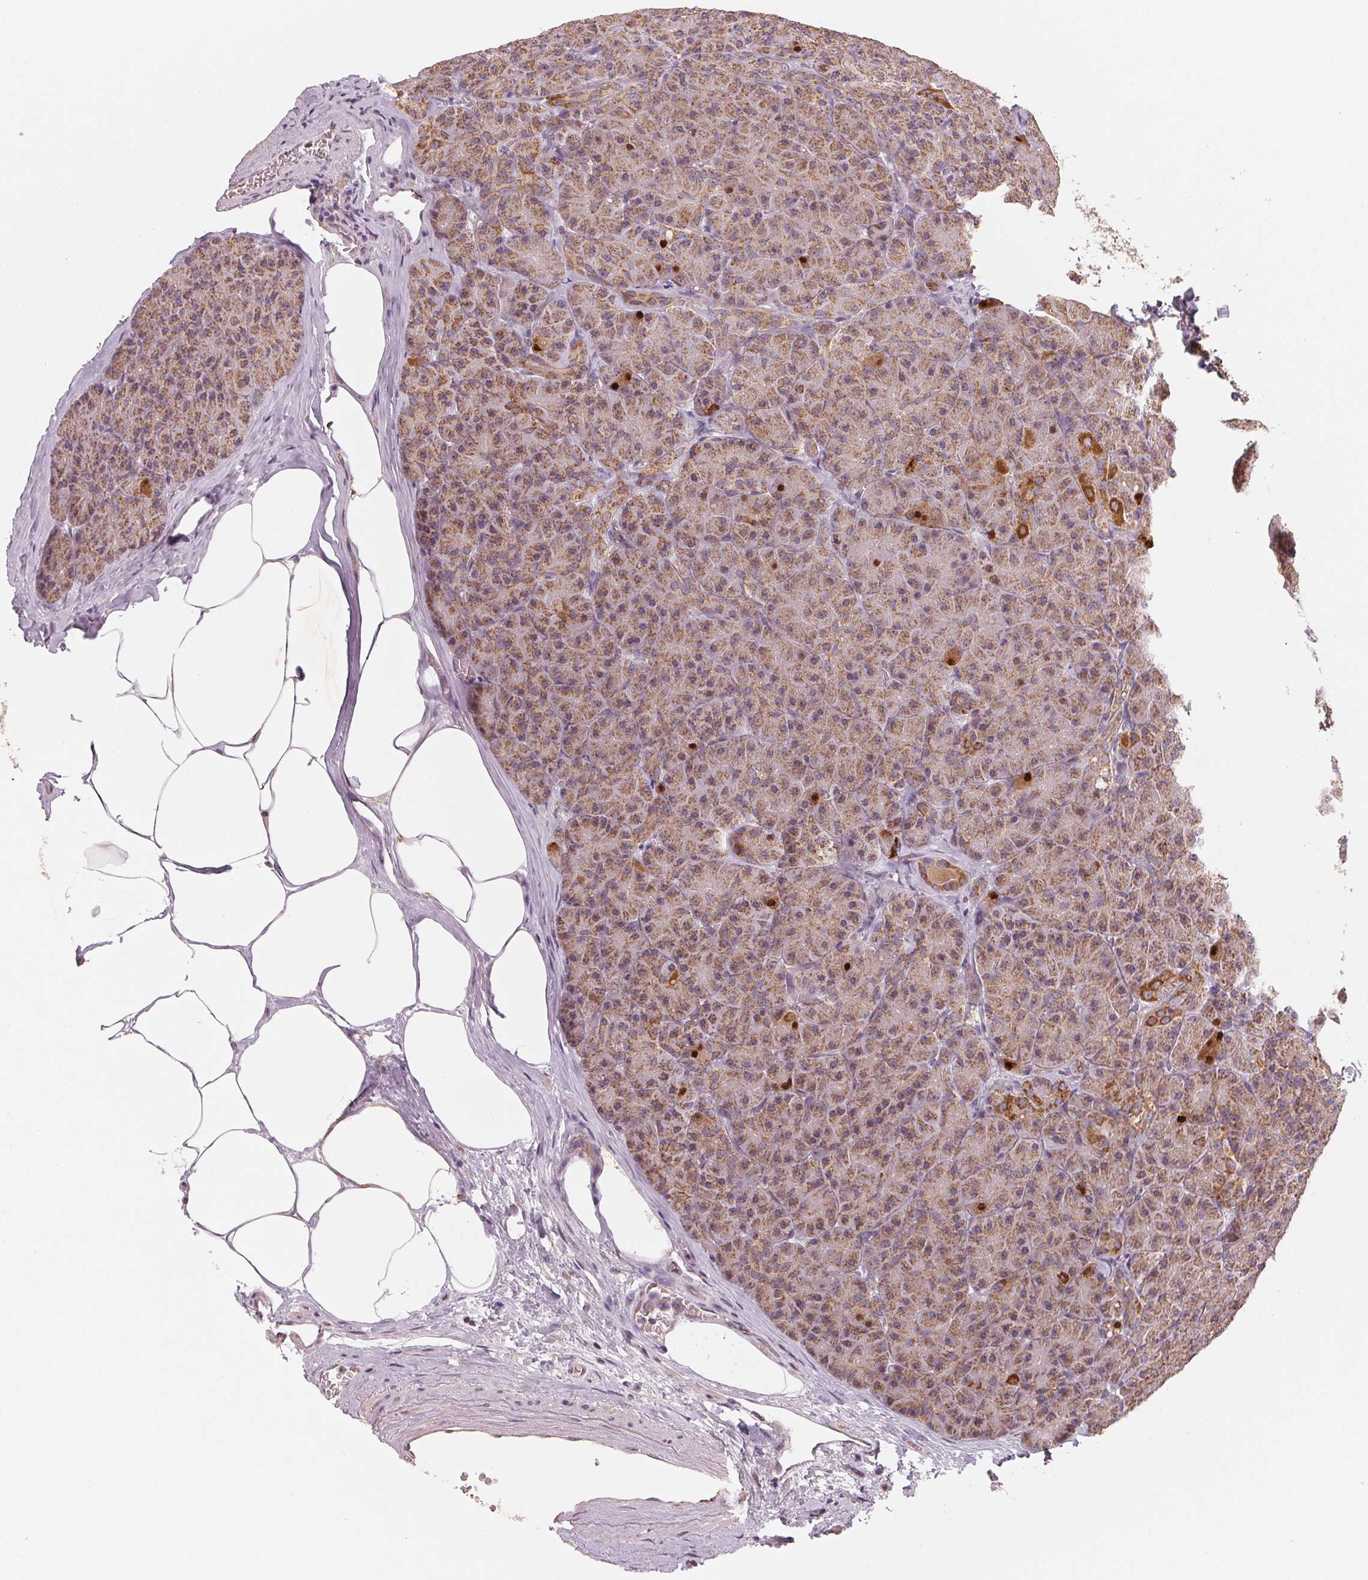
{"staining": {"intensity": "moderate", "quantity": ">75%", "location": "cytoplasmic/membranous"}, "tissue": "pancreas", "cell_type": "Exocrine glandular cells", "image_type": "normal", "snomed": [{"axis": "morphology", "description": "Normal tissue, NOS"}, {"axis": "topography", "description": "Pancreas"}], "caption": "An immunohistochemistry (IHC) histopathology image of unremarkable tissue is shown. Protein staining in brown shows moderate cytoplasmic/membranous positivity in pancreas within exocrine glandular cells.", "gene": "MATCAP1", "patient": {"sex": "male", "age": 57}}